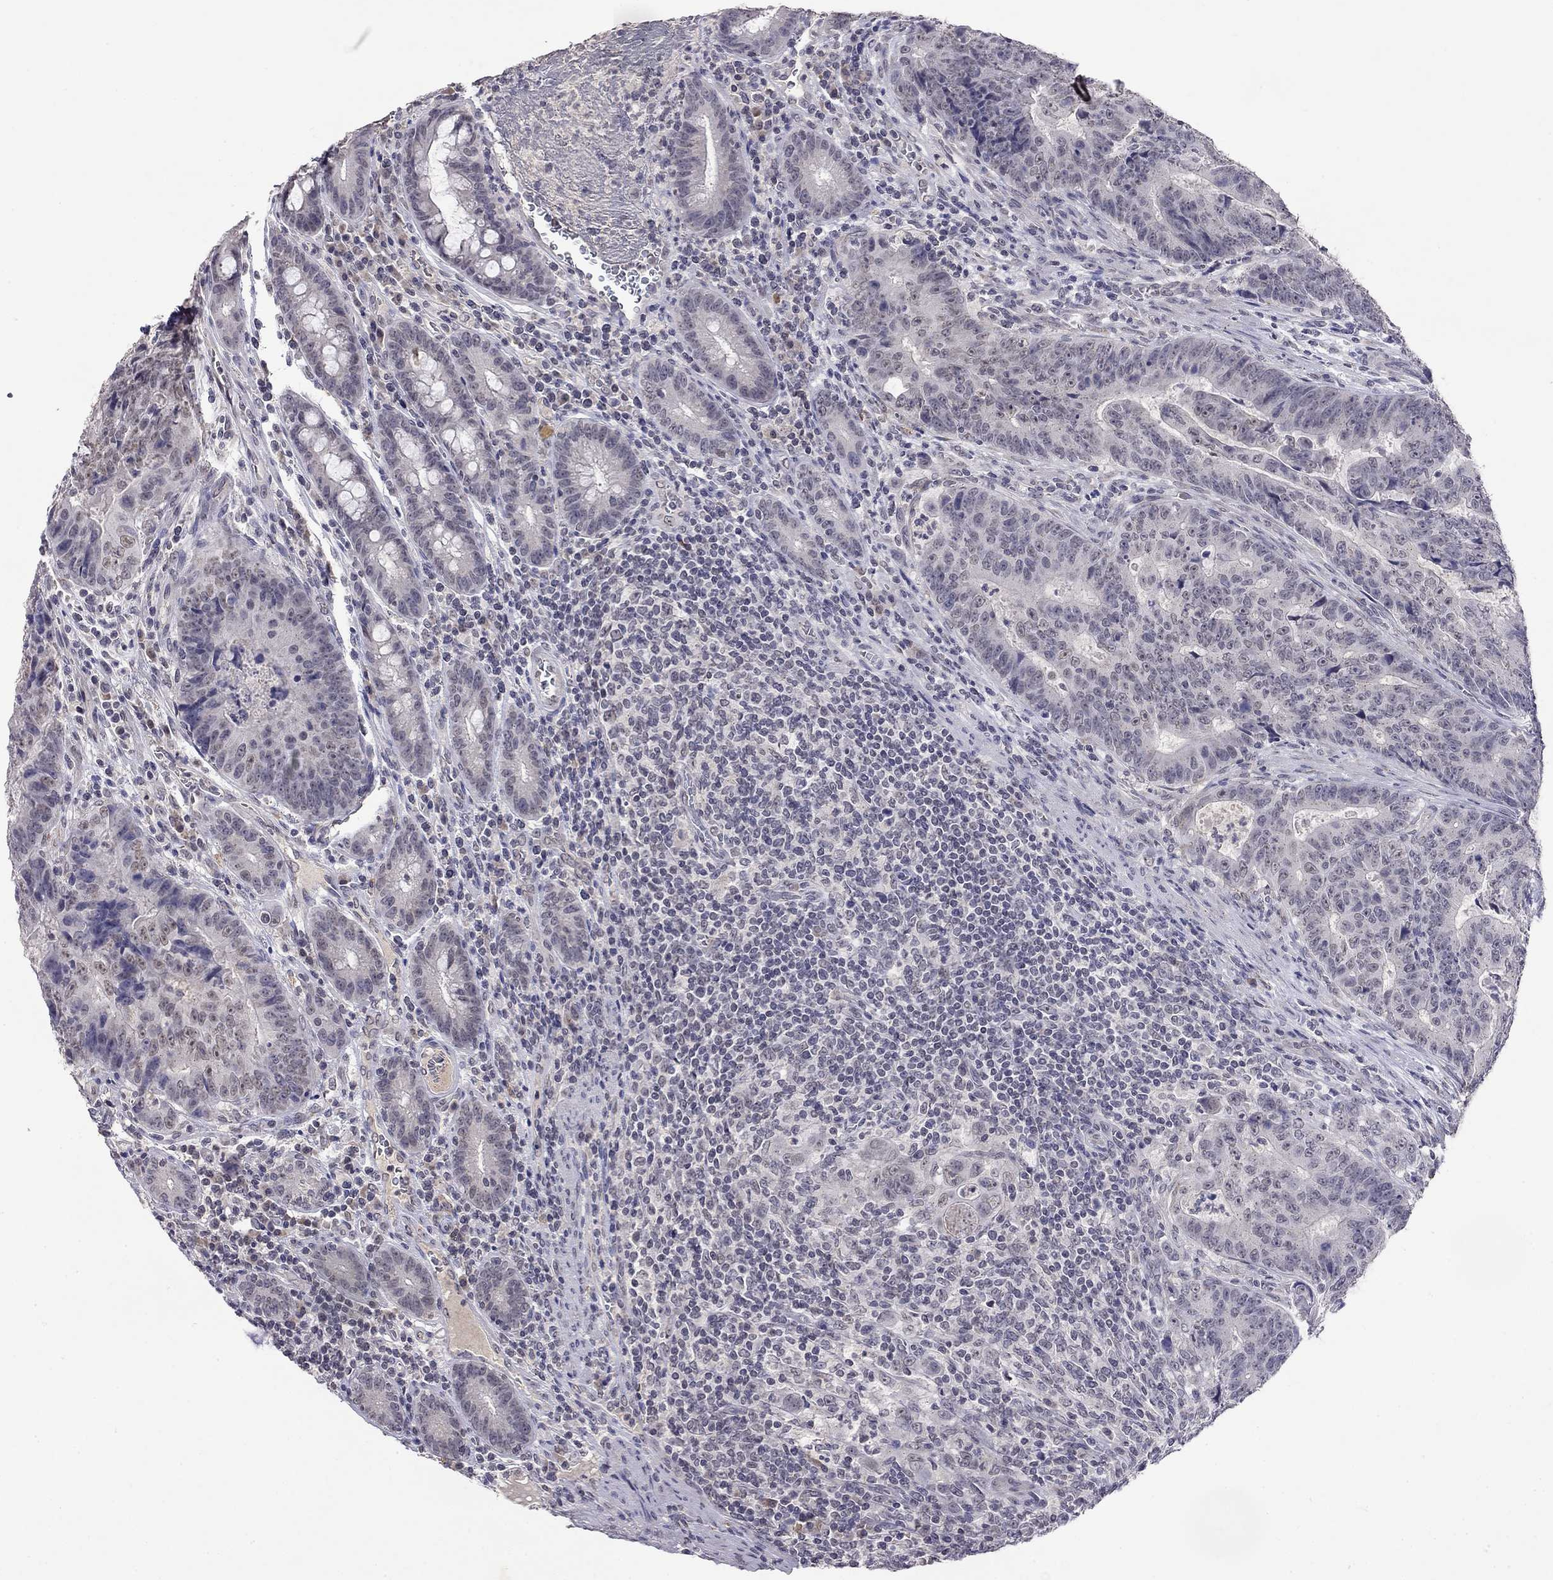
{"staining": {"intensity": "negative", "quantity": "none", "location": "none"}, "tissue": "colorectal cancer", "cell_type": "Tumor cells", "image_type": "cancer", "snomed": [{"axis": "morphology", "description": "Adenocarcinoma, NOS"}, {"axis": "topography", "description": "Colon"}], "caption": "High power microscopy micrograph of an immunohistochemistry (IHC) photomicrograph of colorectal adenocarcinoma, revealing no significant expression in tumor cells.", "gene": "WNK3", "patient": {"sex": "female", "age": 48}}